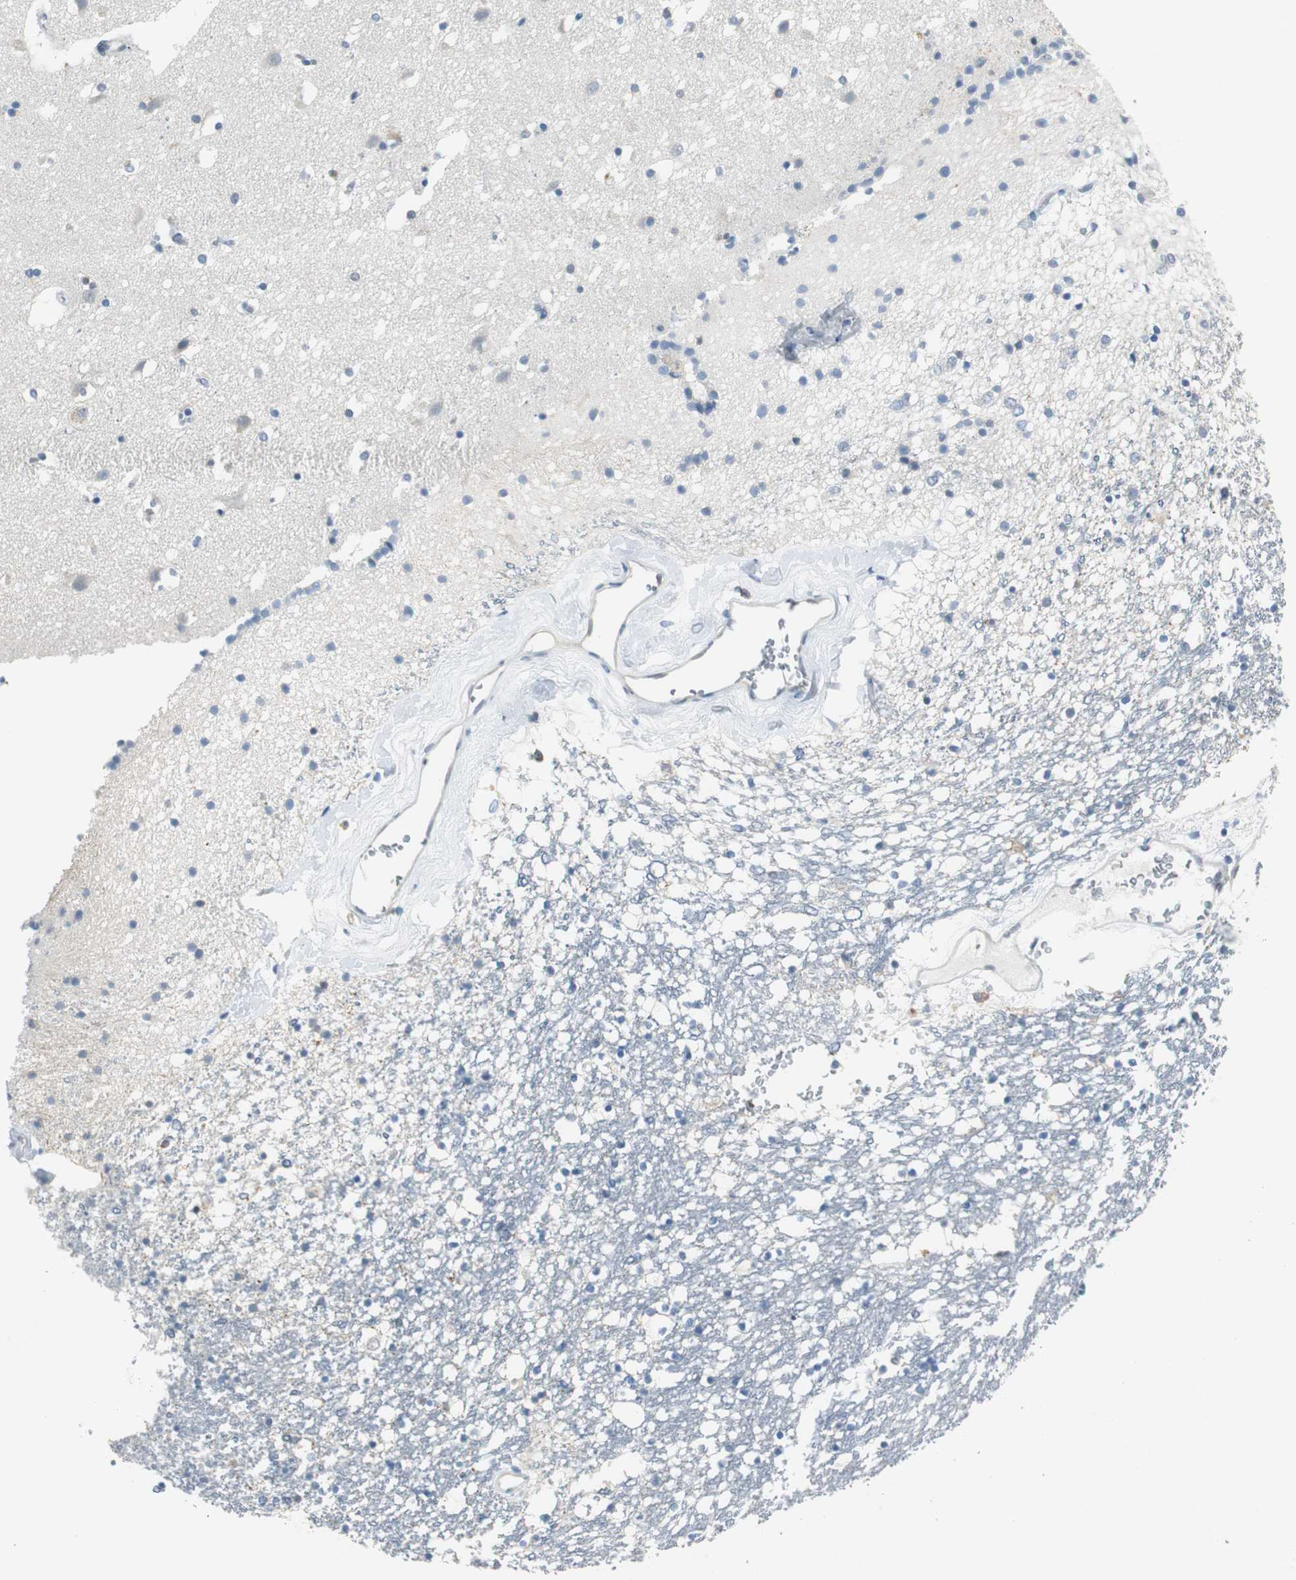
{"staining": {"intensity": "negative", "quantity": "none", "location": "none"}, "tissue": "caudate", "cell_type": "Glial cells", "image_type": "normal", "snomed": [{"axis": "morphology", "description": "Normal tissue, NOS"}, {"axis": "topography", "description": "Lateral ventricle wall"}], "caption": "The photomicrograph shows no significant expression in glial cells of caudate.", "gene": "MSTO1", "patient": {"sex": "male", "age": 45}}